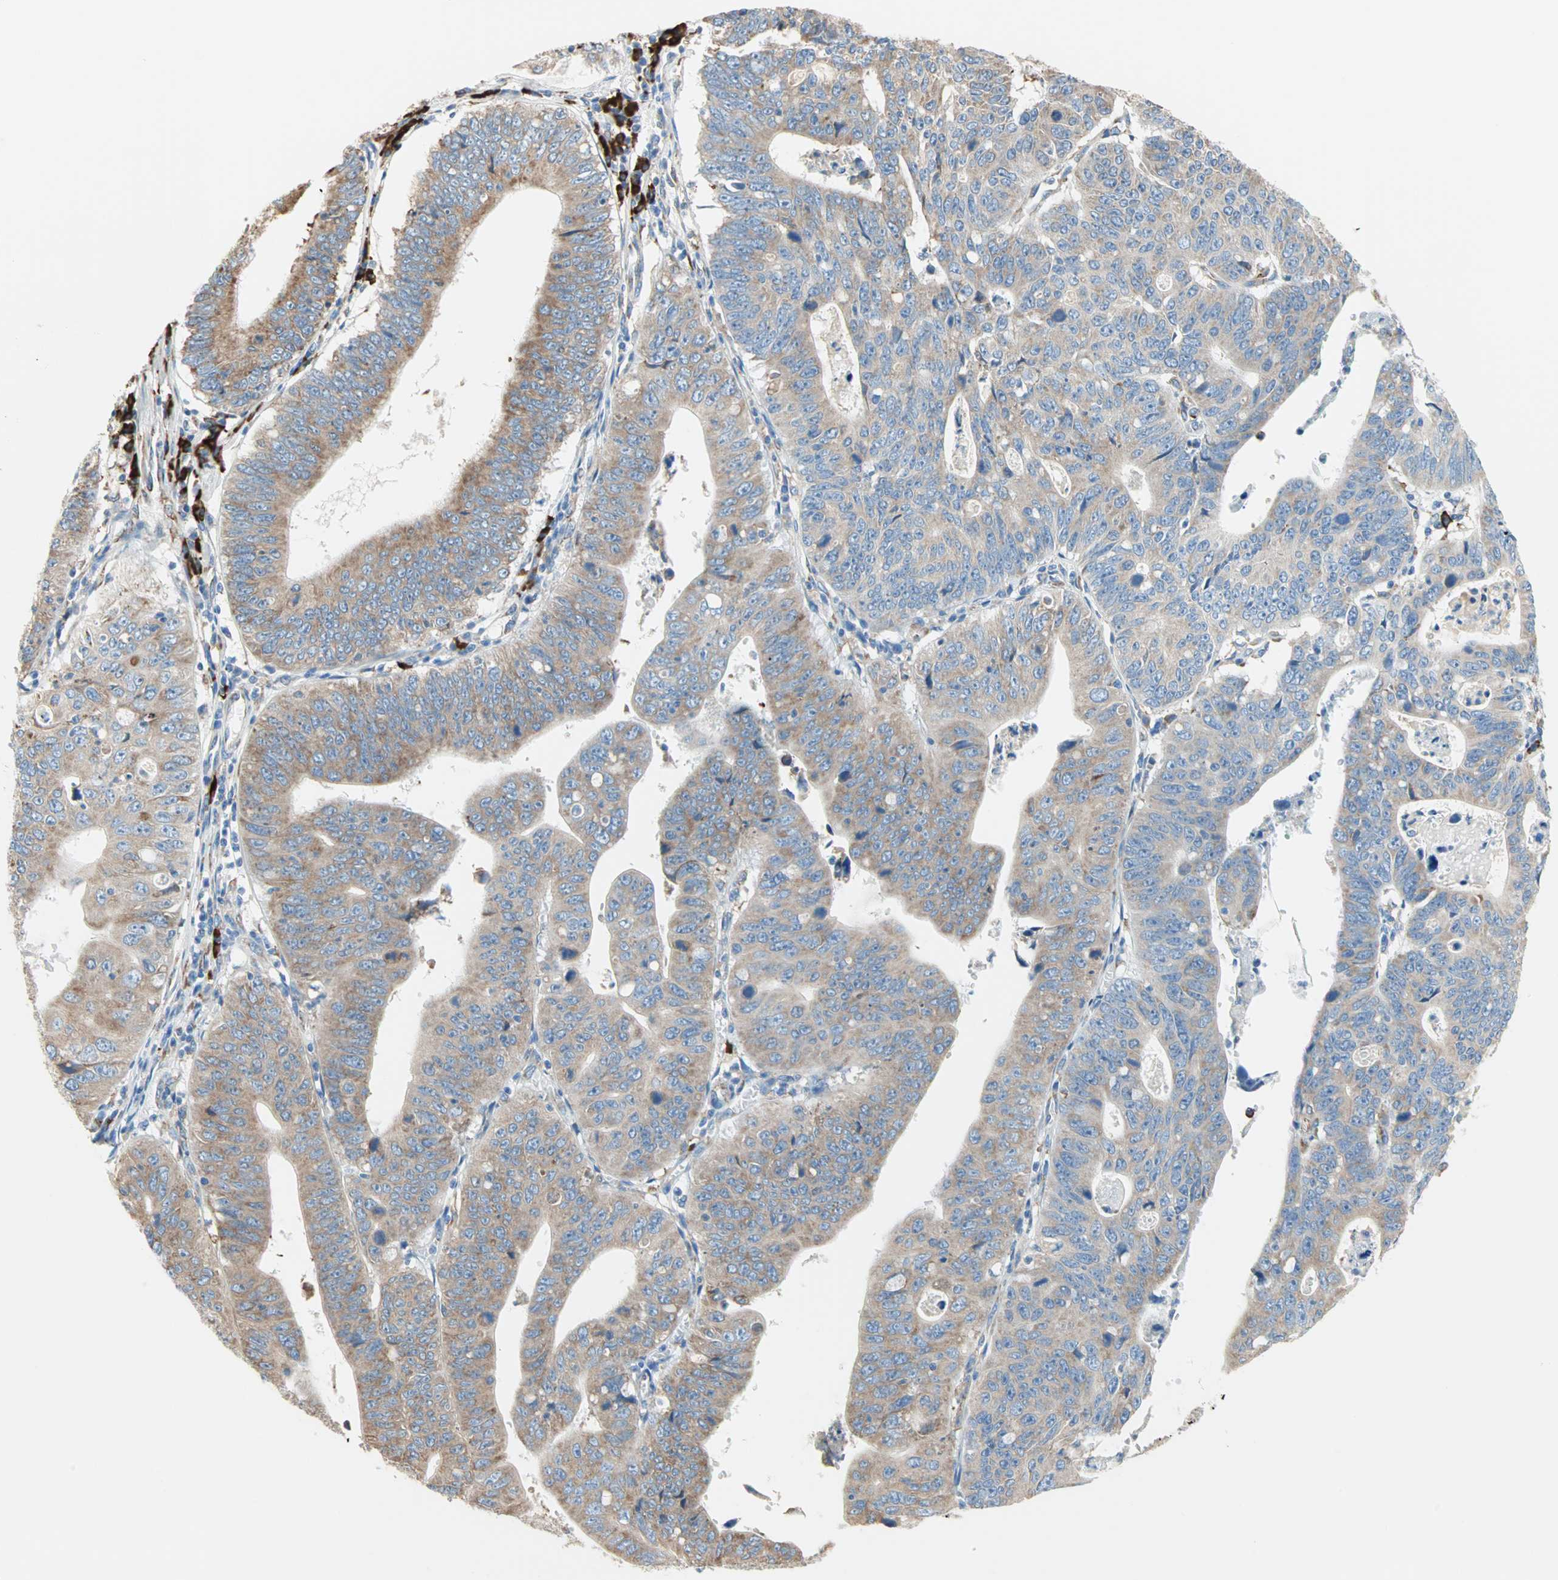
{"staining": {"intensity": "moderate", "quantity": ">75%", "location": "cytoplasmic/membranous"}, "tissue": "stomach cancer", "cell_type": "Tumor cells", "image_type": "cancer", "snomed": [{"axis": "morphology", "description": "Adenocarcinoma, NOS"}, {"axis": "topography", "description": "Stomach"}], "caption": "IHC histopathology image of stomach adenocarcinoma stained for a protein (brown), which exhibits medium levels of moderate cytoplasmic/membranous positivity in approximately >75% of tumor cells.", "gene": "PLCXD1", "patient": {"sex": "male", "age": 59}}